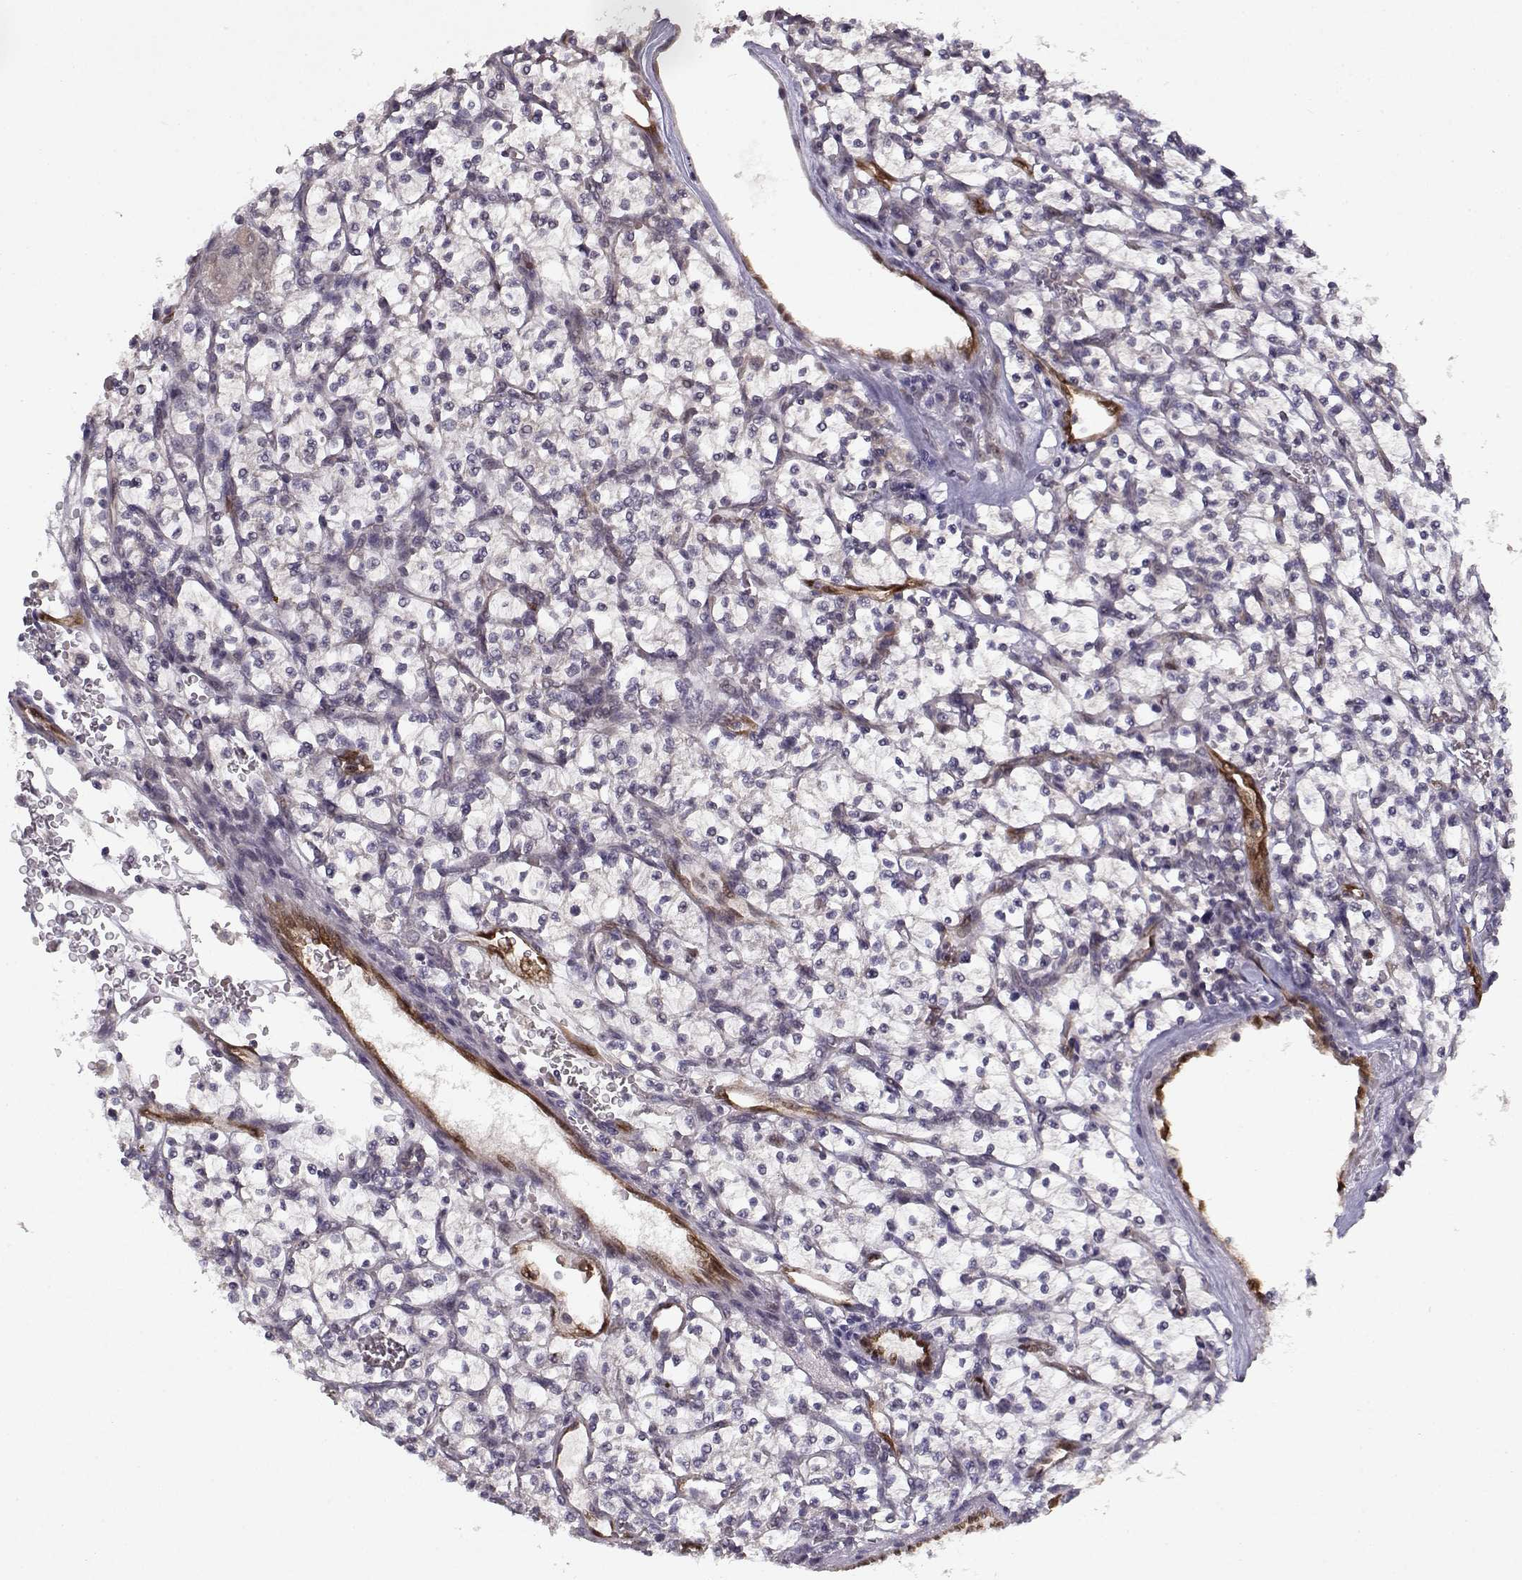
{"staining": {"intensity": "negative", "quantity": "none", "location": "none"}, "tissue": "renal cancer", "cell_type": "Tumor cells", "image_type": "cancer", "snomed": [{"axis": "morphology", "description": "Adenocarcinoma, NOS"}, {"axis": "topography", "description": "Kidney"}], "caption": "Immunohistochemistry (IHC) of human renal cancer shows no staining in tumor cells.", "gene": "BMX", "patient": {"sex": "female", "age": 64}}